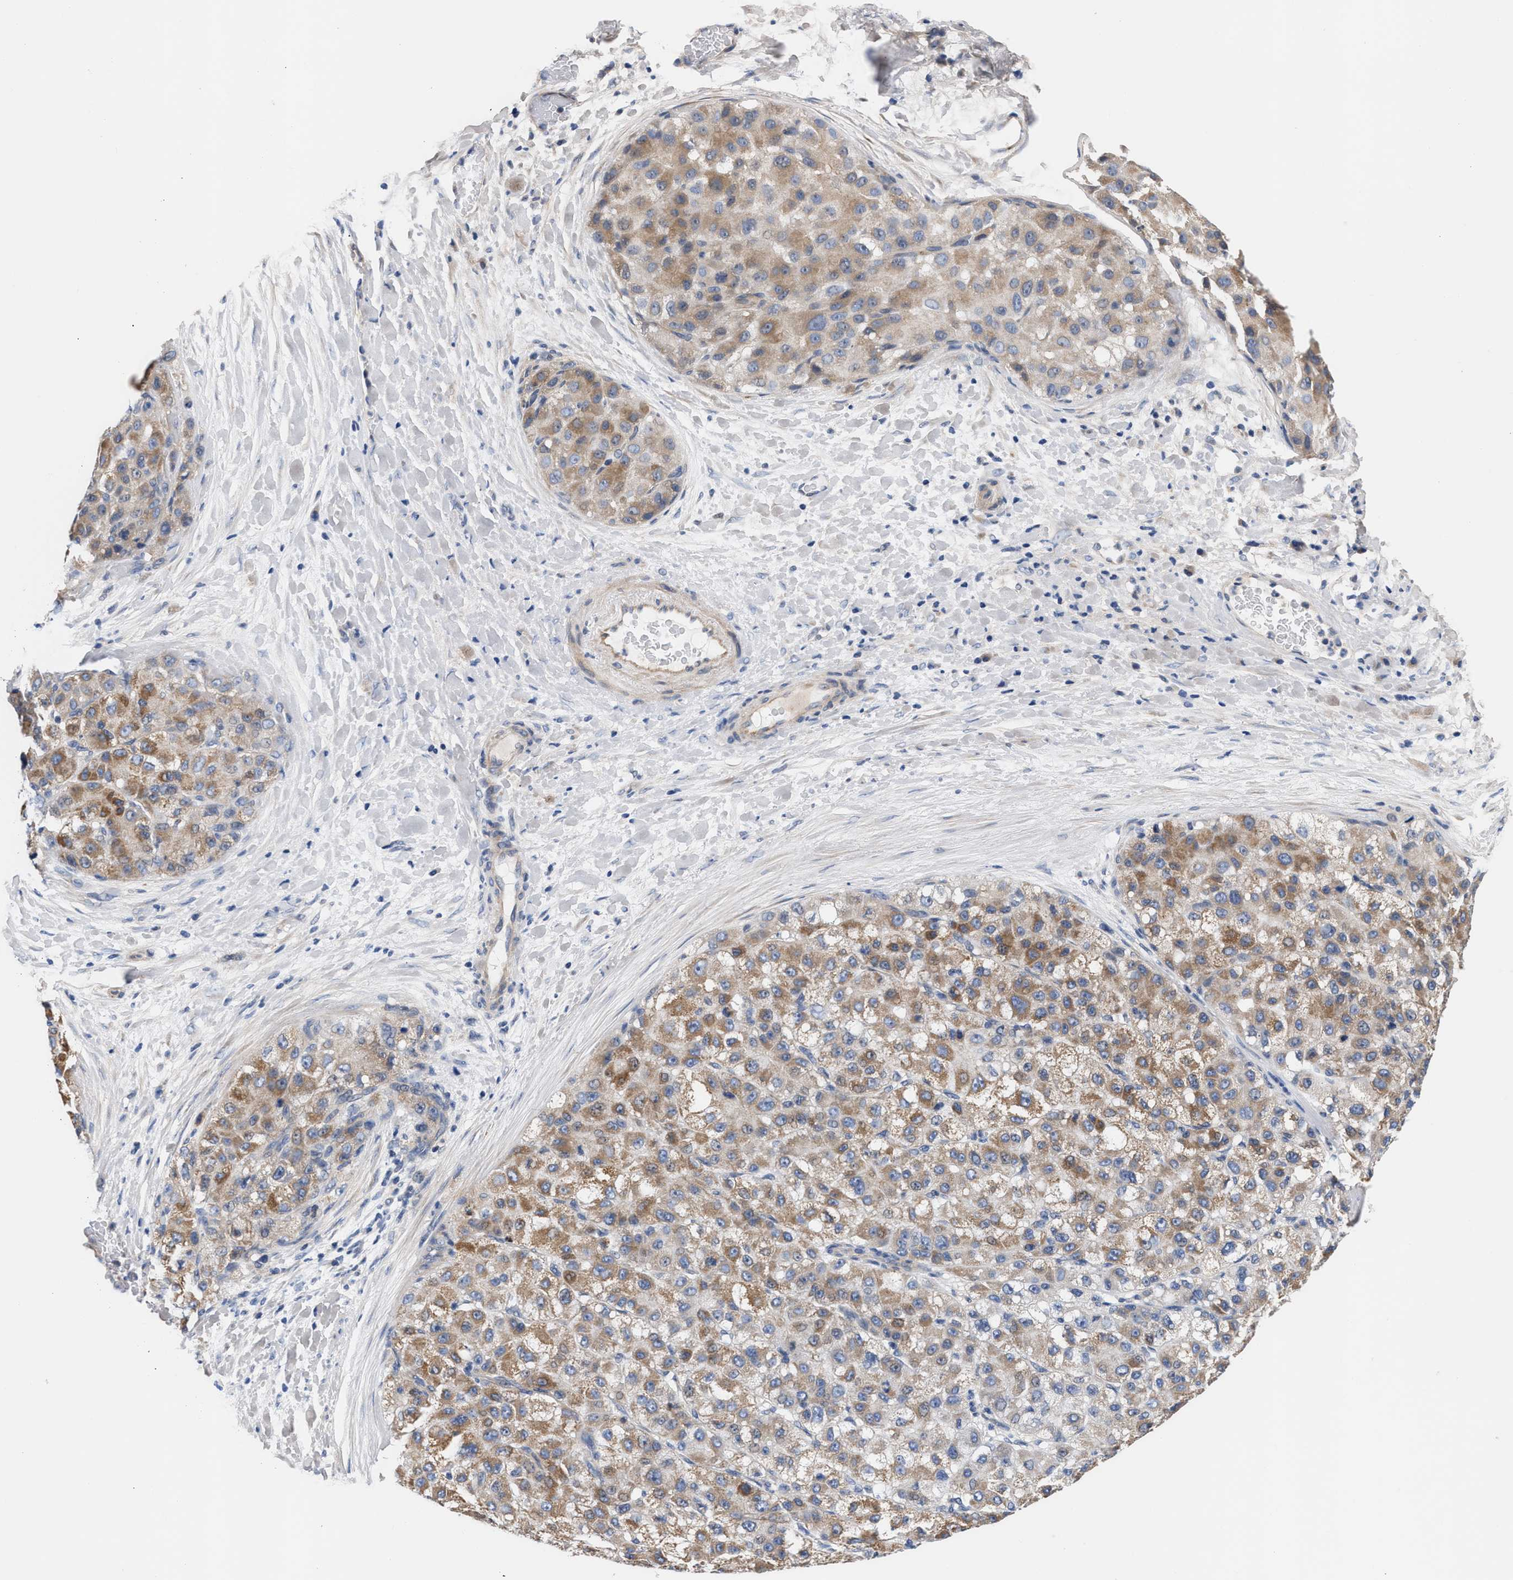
{"staining": {"intensity": "moderate", "quantity": ">75%", "location": "cytoplasmic/membranous"}, "tissue": "liver cancer", "cell_type": "Tumor cells", "image_type": "cancer", "snomed": [{"axis": "morphology", "description": "Carcinoma, Hepatocellular, NOS"}, {"axis": "topography", "description": "Liver"}], "caption": "Immunohistochemistry (DAB) staining of liver hepatocellular carcinoma demonstrates moderate cytoplasmic/membranous protein positivity in about >75% of tumor cells.", "gene": "ACTL7B", "patient": {"sex": "male", "age": 80}}